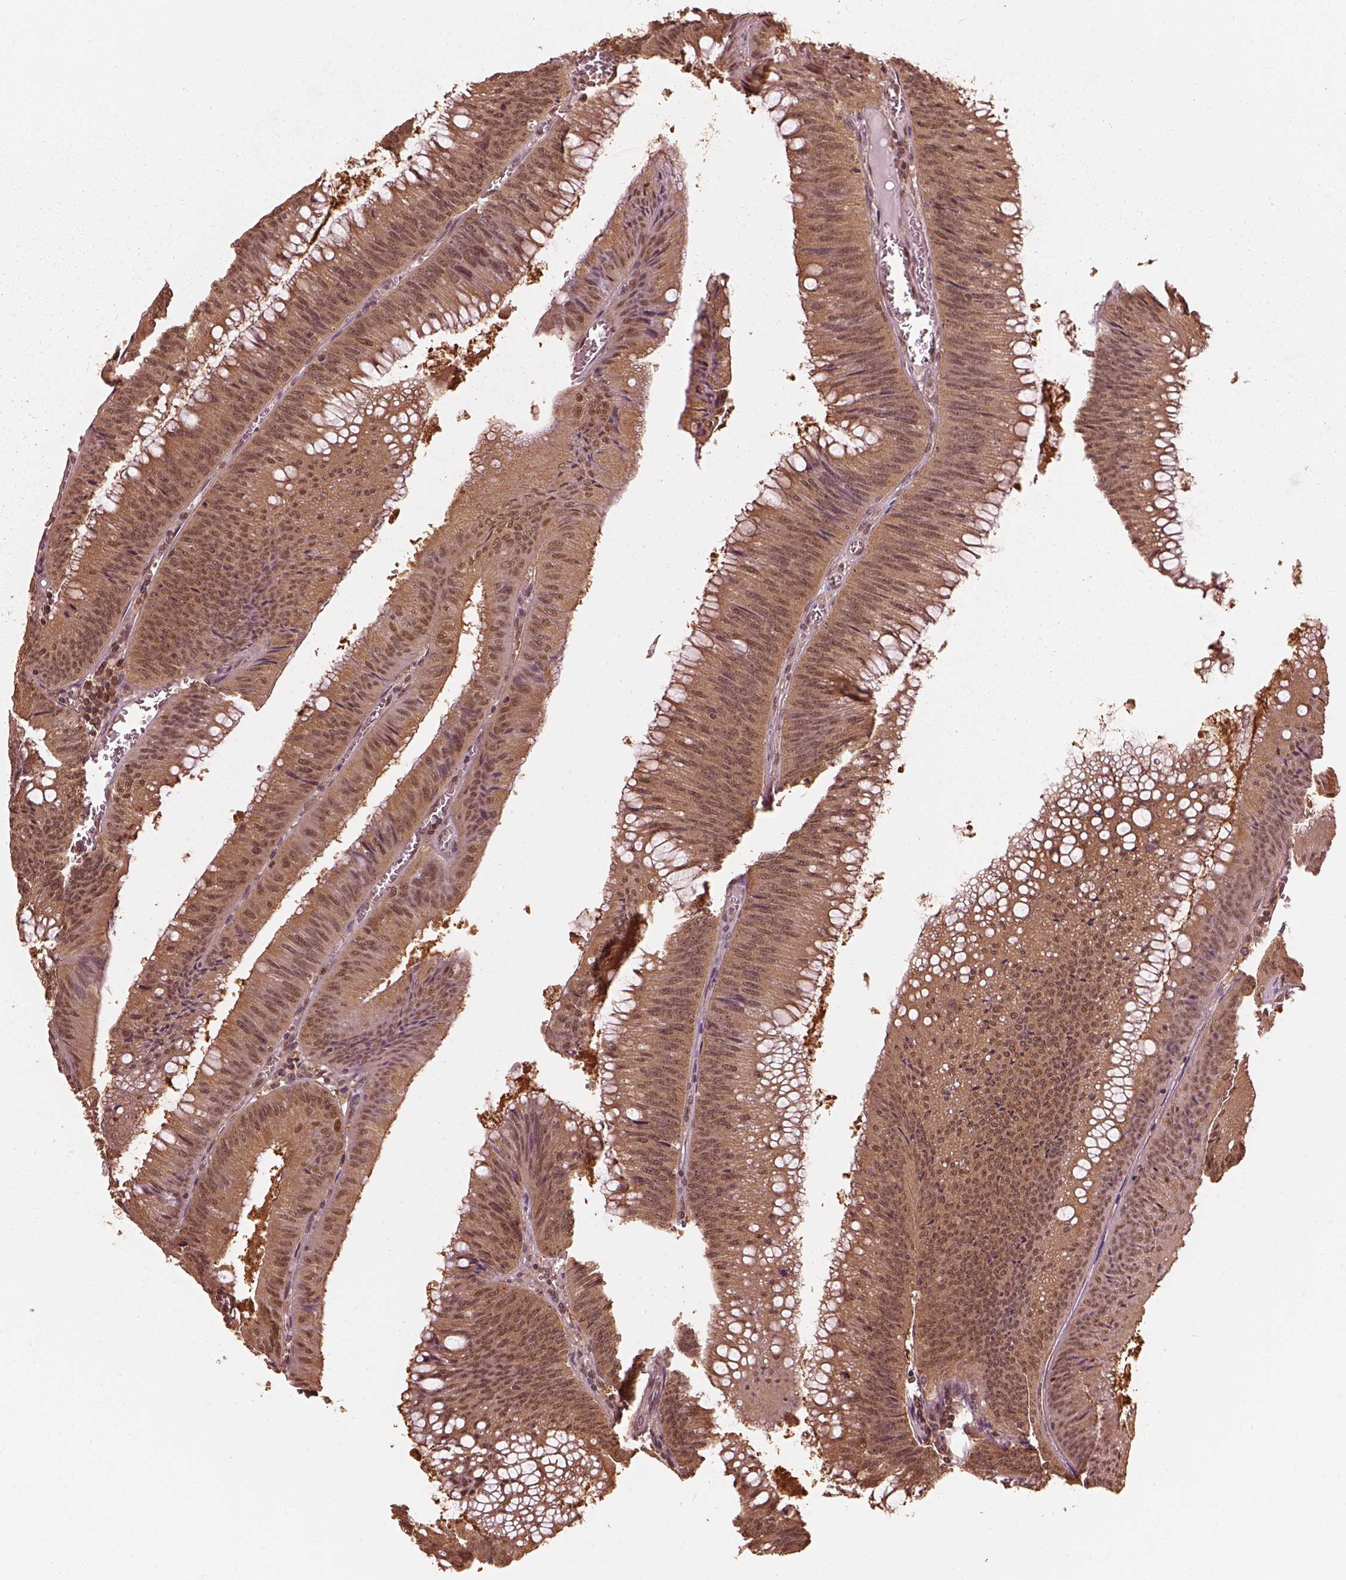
{"staining": {"intensity": "moderate", "quantity": "25%-75%", "location": "cytoplasmic/membranous,nuclear"}, "tissue": "colorectal cancer", "cell_type": "Tumor cells", "image_type": "cancer", "snomed": [{"axis": "morphology", "description": "Adenocarcinoma, NOS"}, {"axis": "topography", "description": "Rectum"}], "caption": "High-magnification brightfield microscopy of adenocarcinoma (colorectal) stained with DAB (3,3'-diaminobenzidine) (brown) and counterstained with hematoxylin (blue). tumor cells exhibit moderate cytoplasmic/membranous and nuclear expression is present in approximately25%-75% of cells. The protein is stained brown, and the nuclei are stained in blue (DAB (3,3'-diaminobenzidine) IHC with brightfield microscopy, high magnification).", "gene": "PSMC5", "patient": {"sex": "female", "age": 72}}